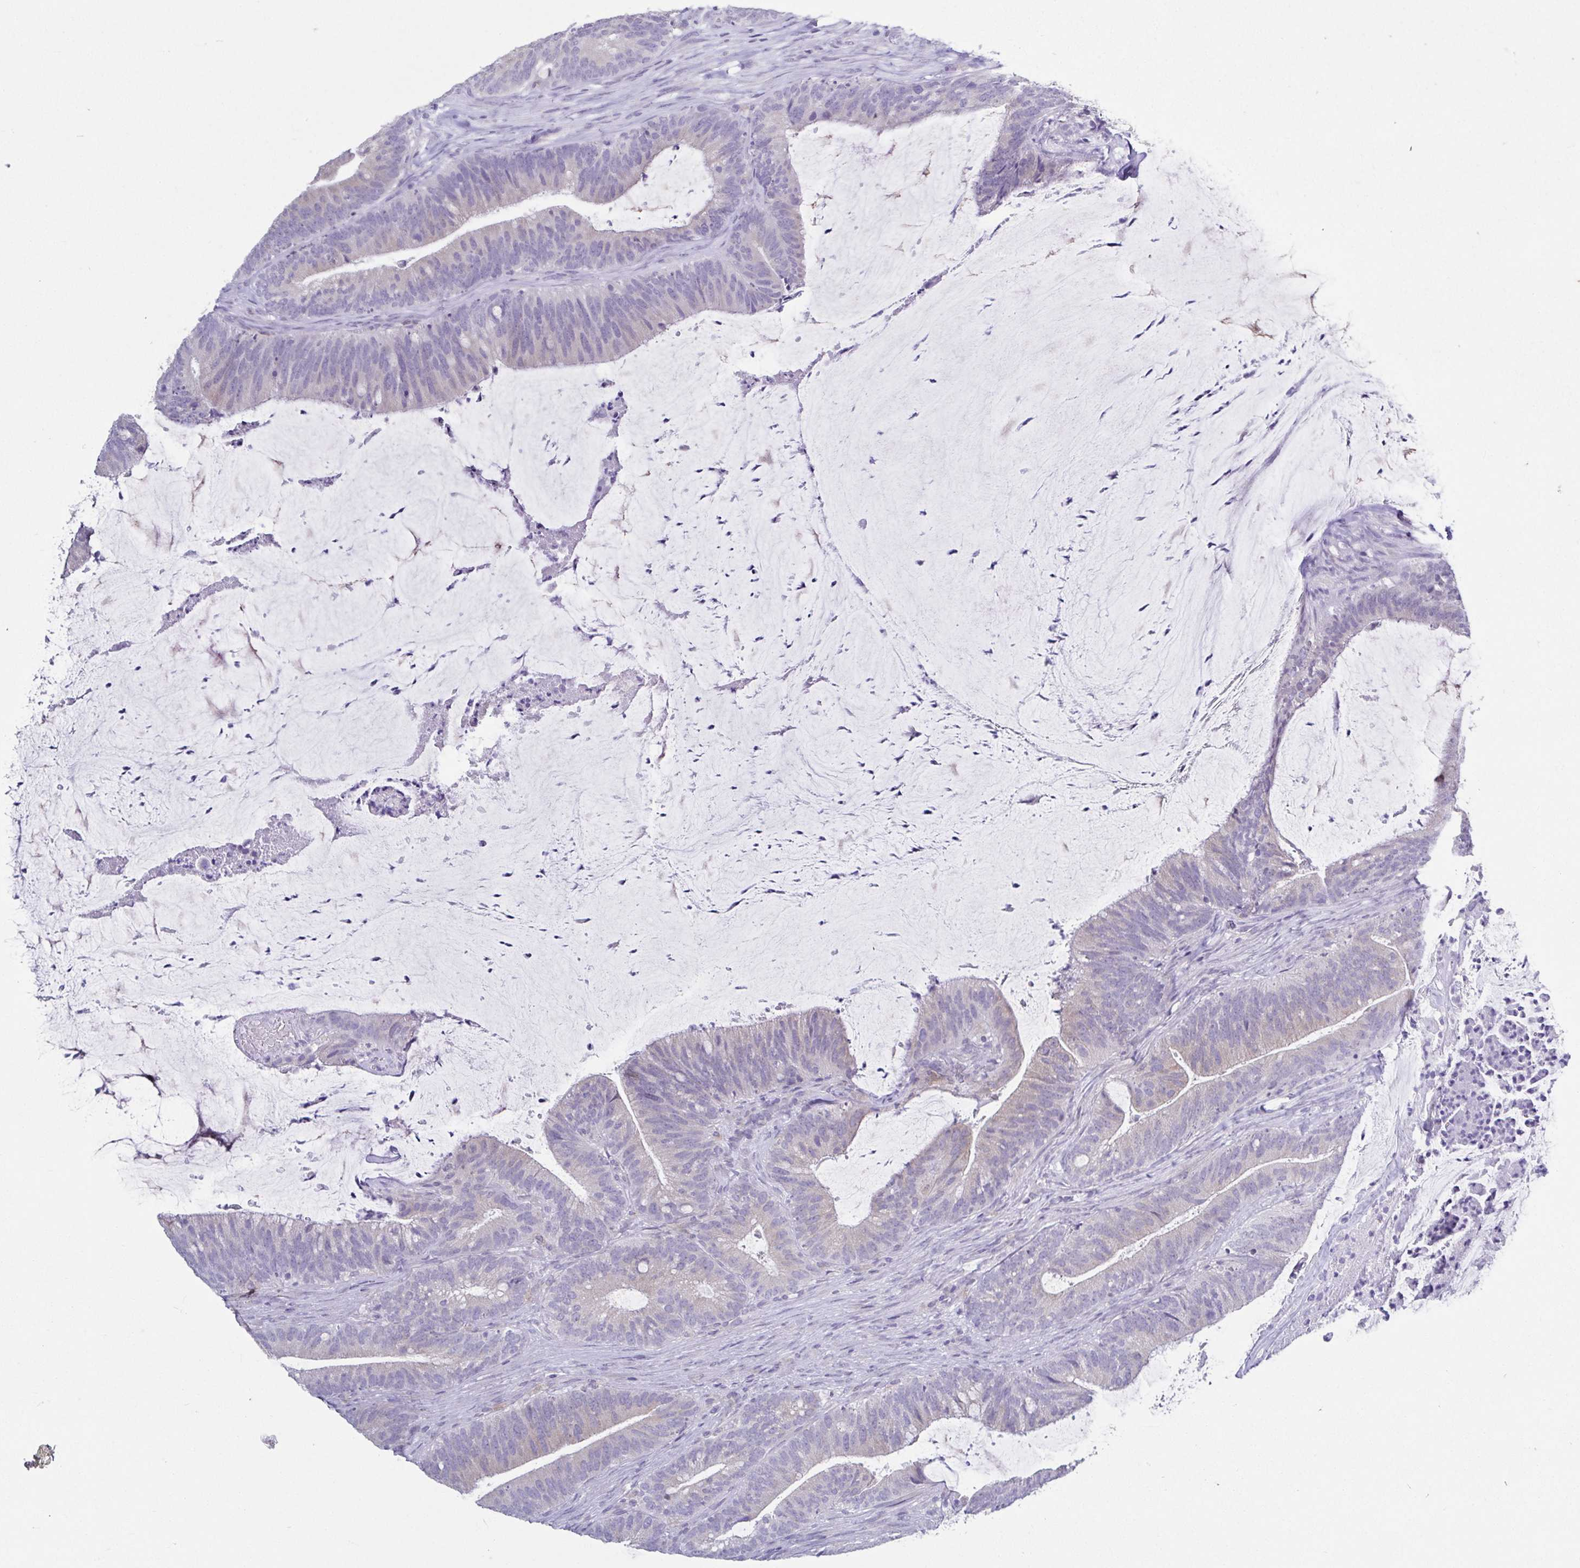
{"staining": {"intensity": "negative", "quantity": "none", "location": "none"}, "tissue": "colorectal cancer", "cell_type": "Tumor cells", "image_type": "cancer", "snomed": [{"axis": "morphology", "description": "Adenocarcinoma, NOS"}, {"axis": "topography", "description": "Colon"}], "caption": "Colorectal cancer (adenocarcinoma) was stained to show a protein in brown. There is no significant expression in tumor cells.", "gene": "RDH11", "patient": {"sex": "female", "age": 43}}